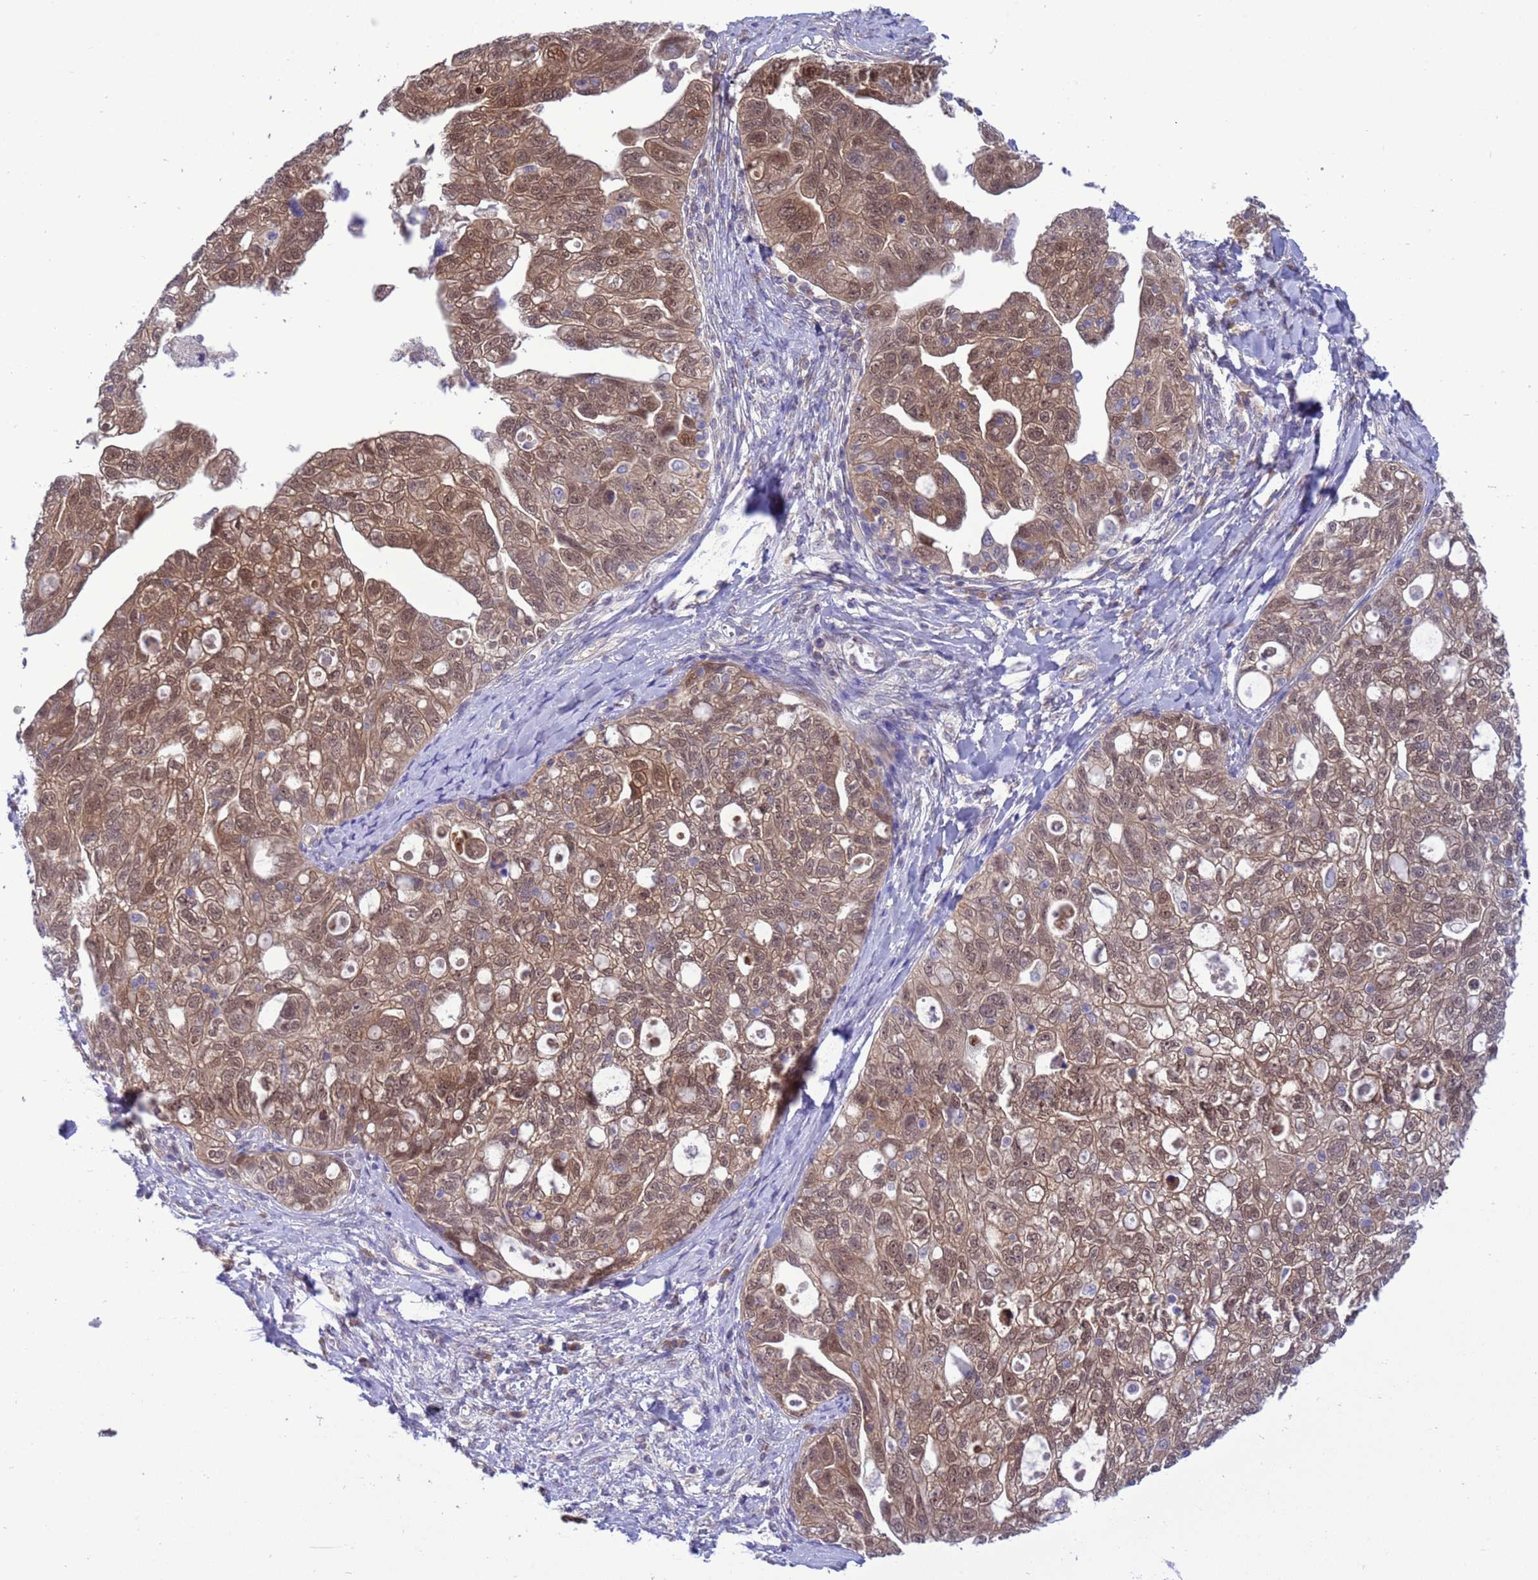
{"staining": {"intensity": "moderate", "quantity": ">75%", "location": "cytoplasmic/membranous,nuclear"}, "tissue": "ovarian cancer", "cell_type": "Tumor cells", "image_type": "cancer", "snomed": [{"axis": "morphology", "description": "Carcinoma, NOS"}, {"axis": "morphology", "description": "Cystadenocarcinoma, serous, NOS"}, {"axis": "topography", "description": "Ovary"}], "caption": "IHC micrograph of neoplastic tissue: human serous cystadenocarcinoma (ovarian) stained using immunohistochemistry (IHC) demonstrates medium levels of moderate protein expression localized specifically in the cytoplasmic/membranous and nuclear of tumor cells, appearing as a cytoplasmic/membranous and nuclear brown color.", "gene": "ZNF461", "patient": {"sex": "female", "age": 69}}